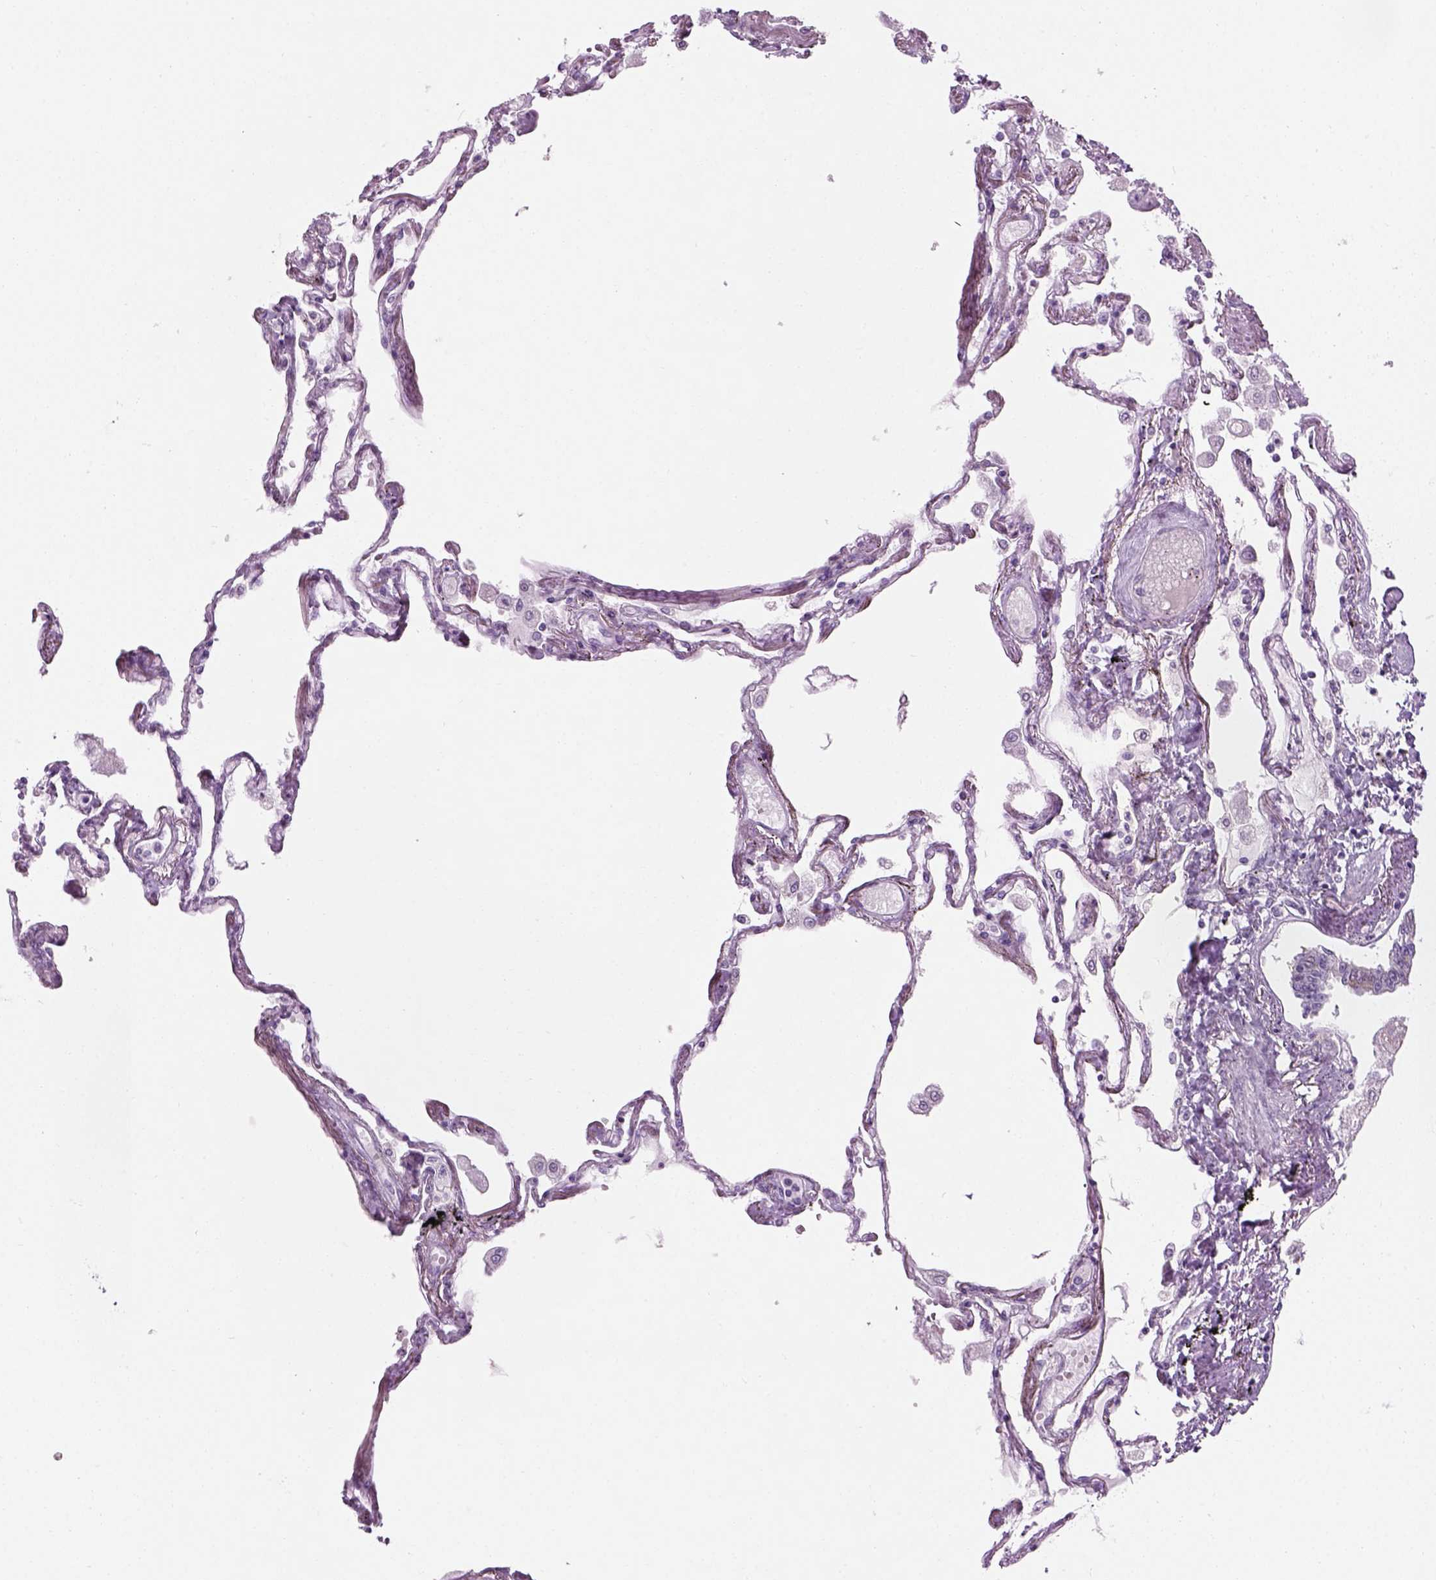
{"staining": {"intensity": "negative", "quantity": "none", "location": "none"}, "tissue": "lung", "cell_type": "Alveolar cells", "image_type": "normal", "snomed": [{"axis": "morphology", "description": "Normal tissue, NOS"}, {"axis": "morphology", "description": "Adenocarcinoma, NOS"}, {"axis": "topography", "description": "Cartilage tissue"}, {"axis": "topography", "description": "Lung"}], "caption": "Alveolar cells show no significant positivity in unremarkable lung. (Immunohistochemistry, brightfield microscopy, high magnification).", "gene": "CIBAR2", "patient": {"sex": "female", "age": 67}}